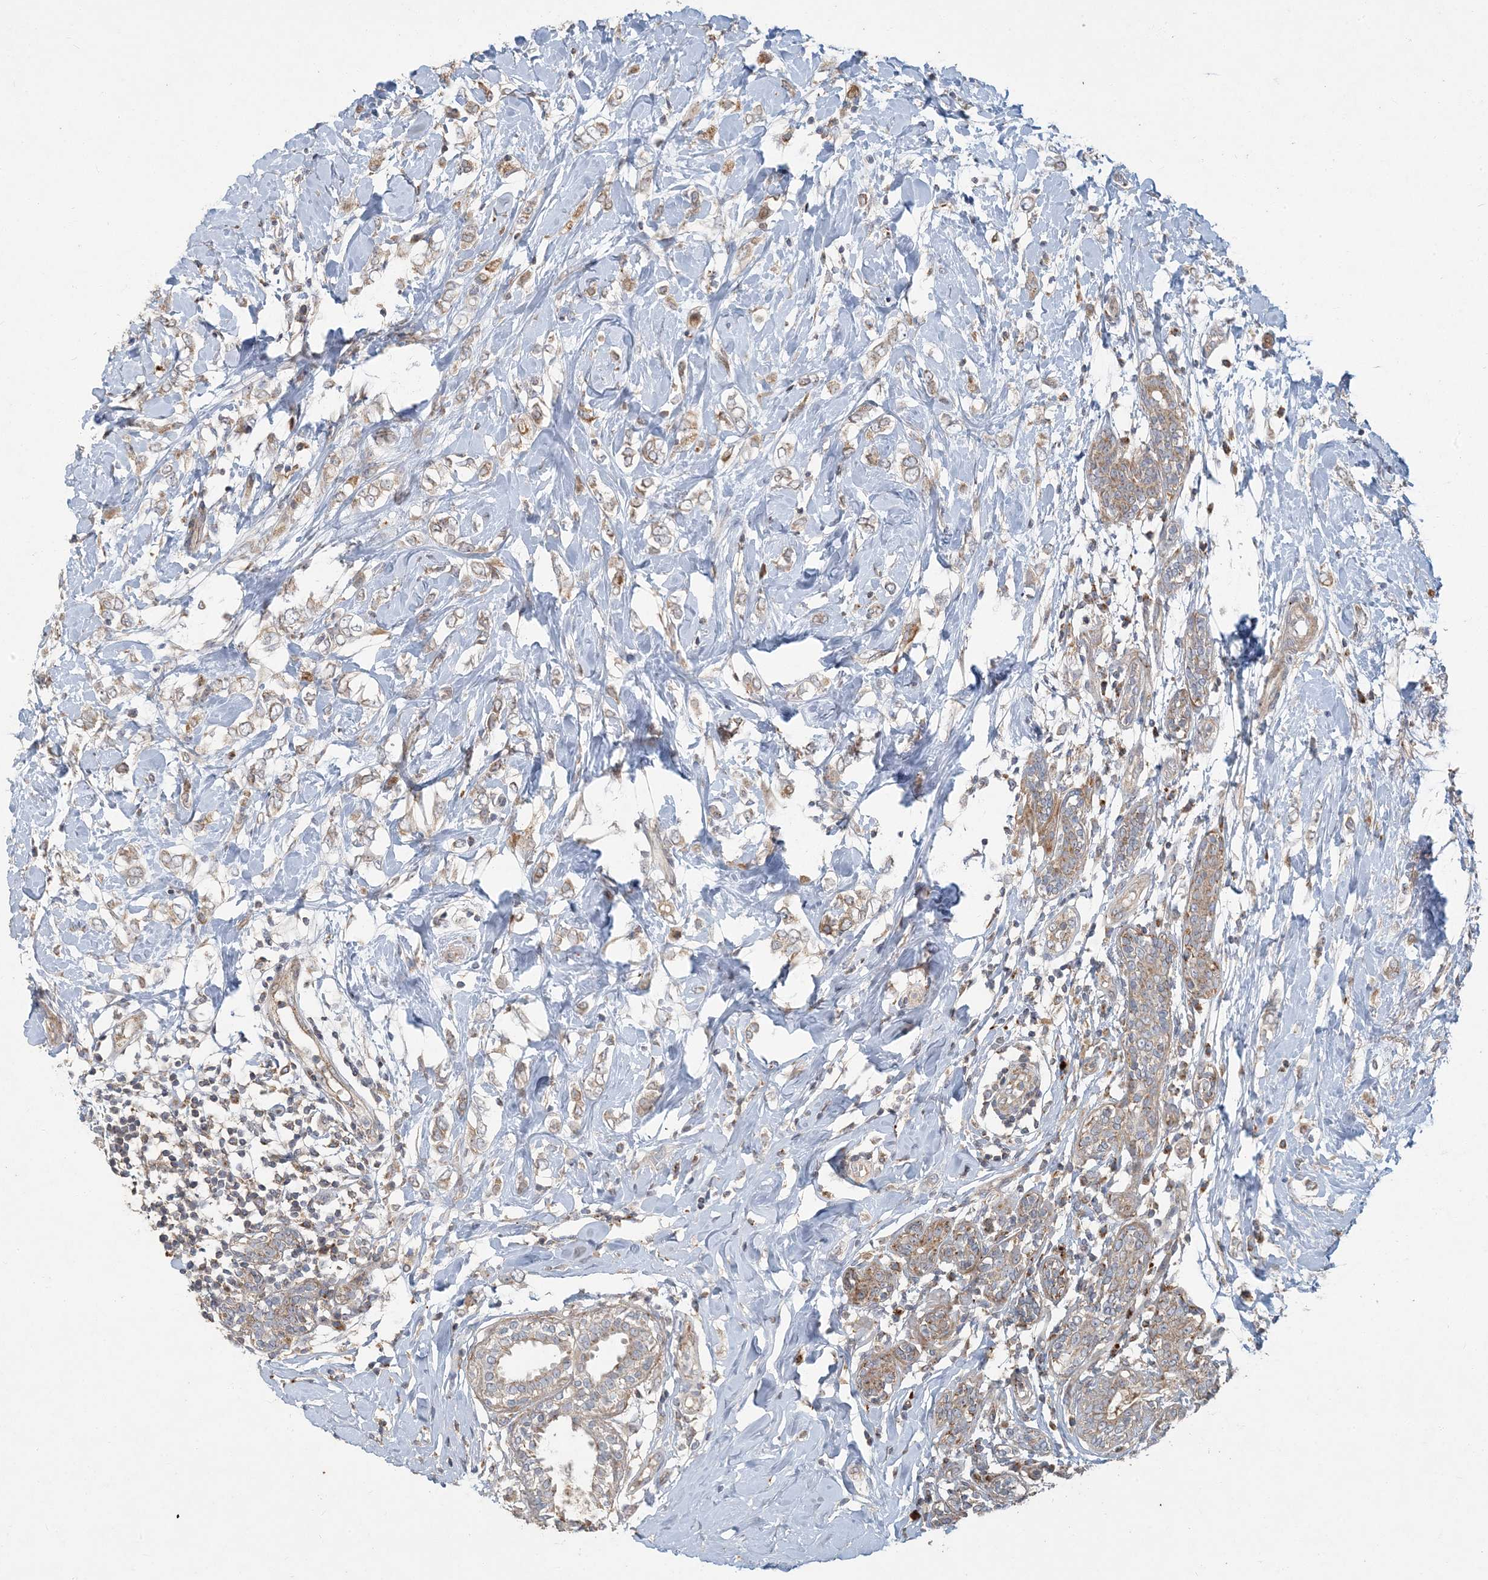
{"staining": {"intensity": "moderate", "quantity": ">75%", "location": "cytoplasmic/membranous"}, "tissue": "breast cancer", "cell_type": "Tumor cells", "image_type": "cancer", "snomed": [{"axis": "morphology", "description": "Normal tissue, NOS"}, {"axis": "morphology", "description": "Lobular carcinoma"}, {"axis": "topography", "description": "Breast"}], "caption": "Protein analysis of breast lobular carcinoma tissue shows moderate cytoplasmic/membranous staining in approximately >75% of tumor cells. The protein is stained brown, and the nuclei are stained in blue (DAB (3,3'-diaminobenzidine) IHC with brightfield microscopy, high magnification).", "gene": "LTN1", "patient": {"sex": "female", "age": 47}}